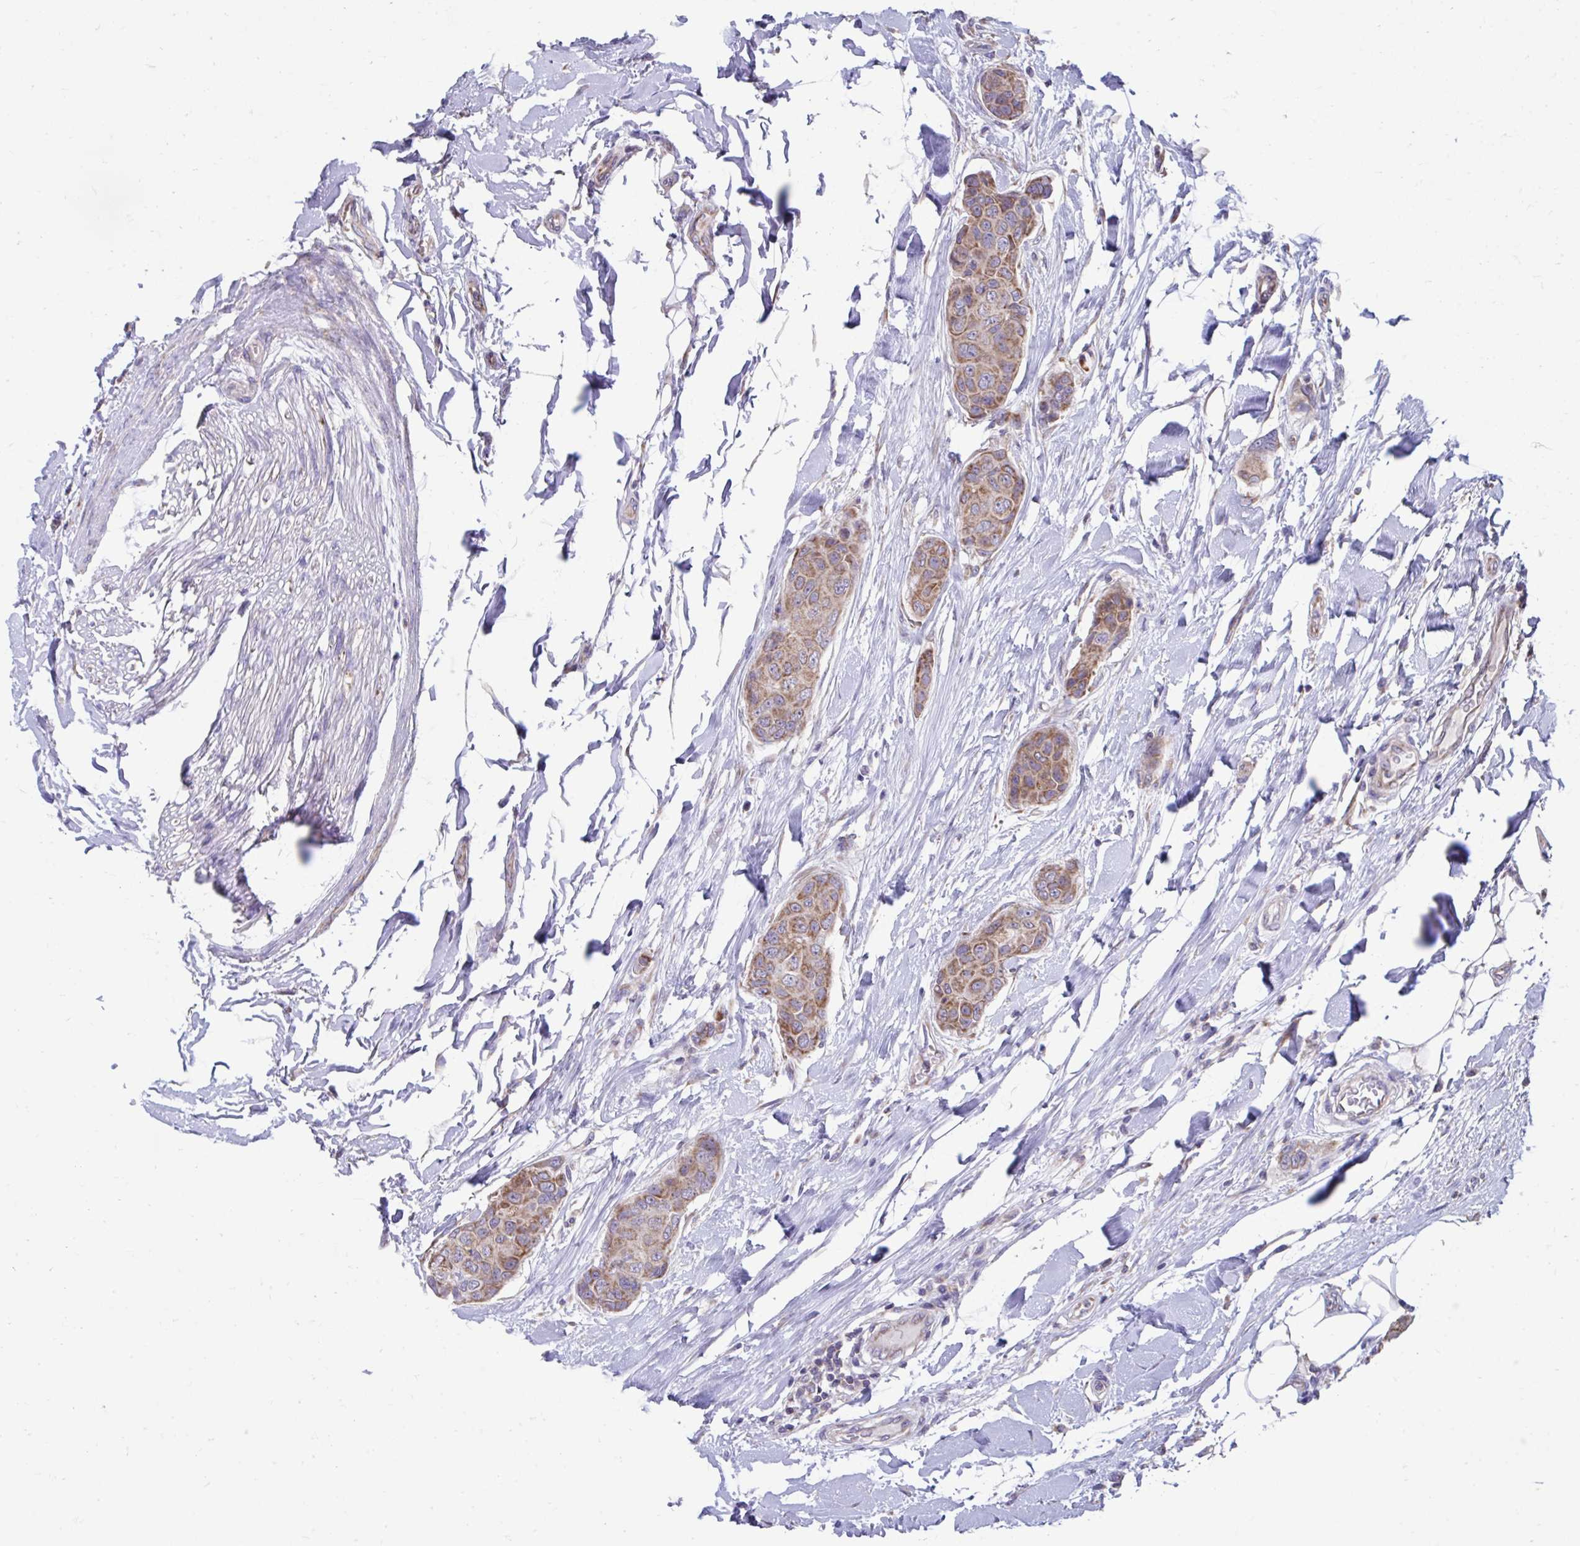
{"staining": {"intensity": "moderate", "quantity": ">75%", "location": "cytoplasmic/membranous"}, "tissue": "breast cancer", "cell_type": "Tumor cells", "image_type": "cancer", "snomed": [{"axis": "morphology", "description": "Duct carcinoma"}, {"axis": "topography", "description": "Breast"}, {"axis": "topography", "description": "Lymph node"}], "caption": "A brown stain labels moderate cytoplasmic/membranous staining of a protein in breast cancer (intraductal carcinoma) tumor cells.", "gene": "LINGO4", "patient": {"sex": "female", "age": 80}}